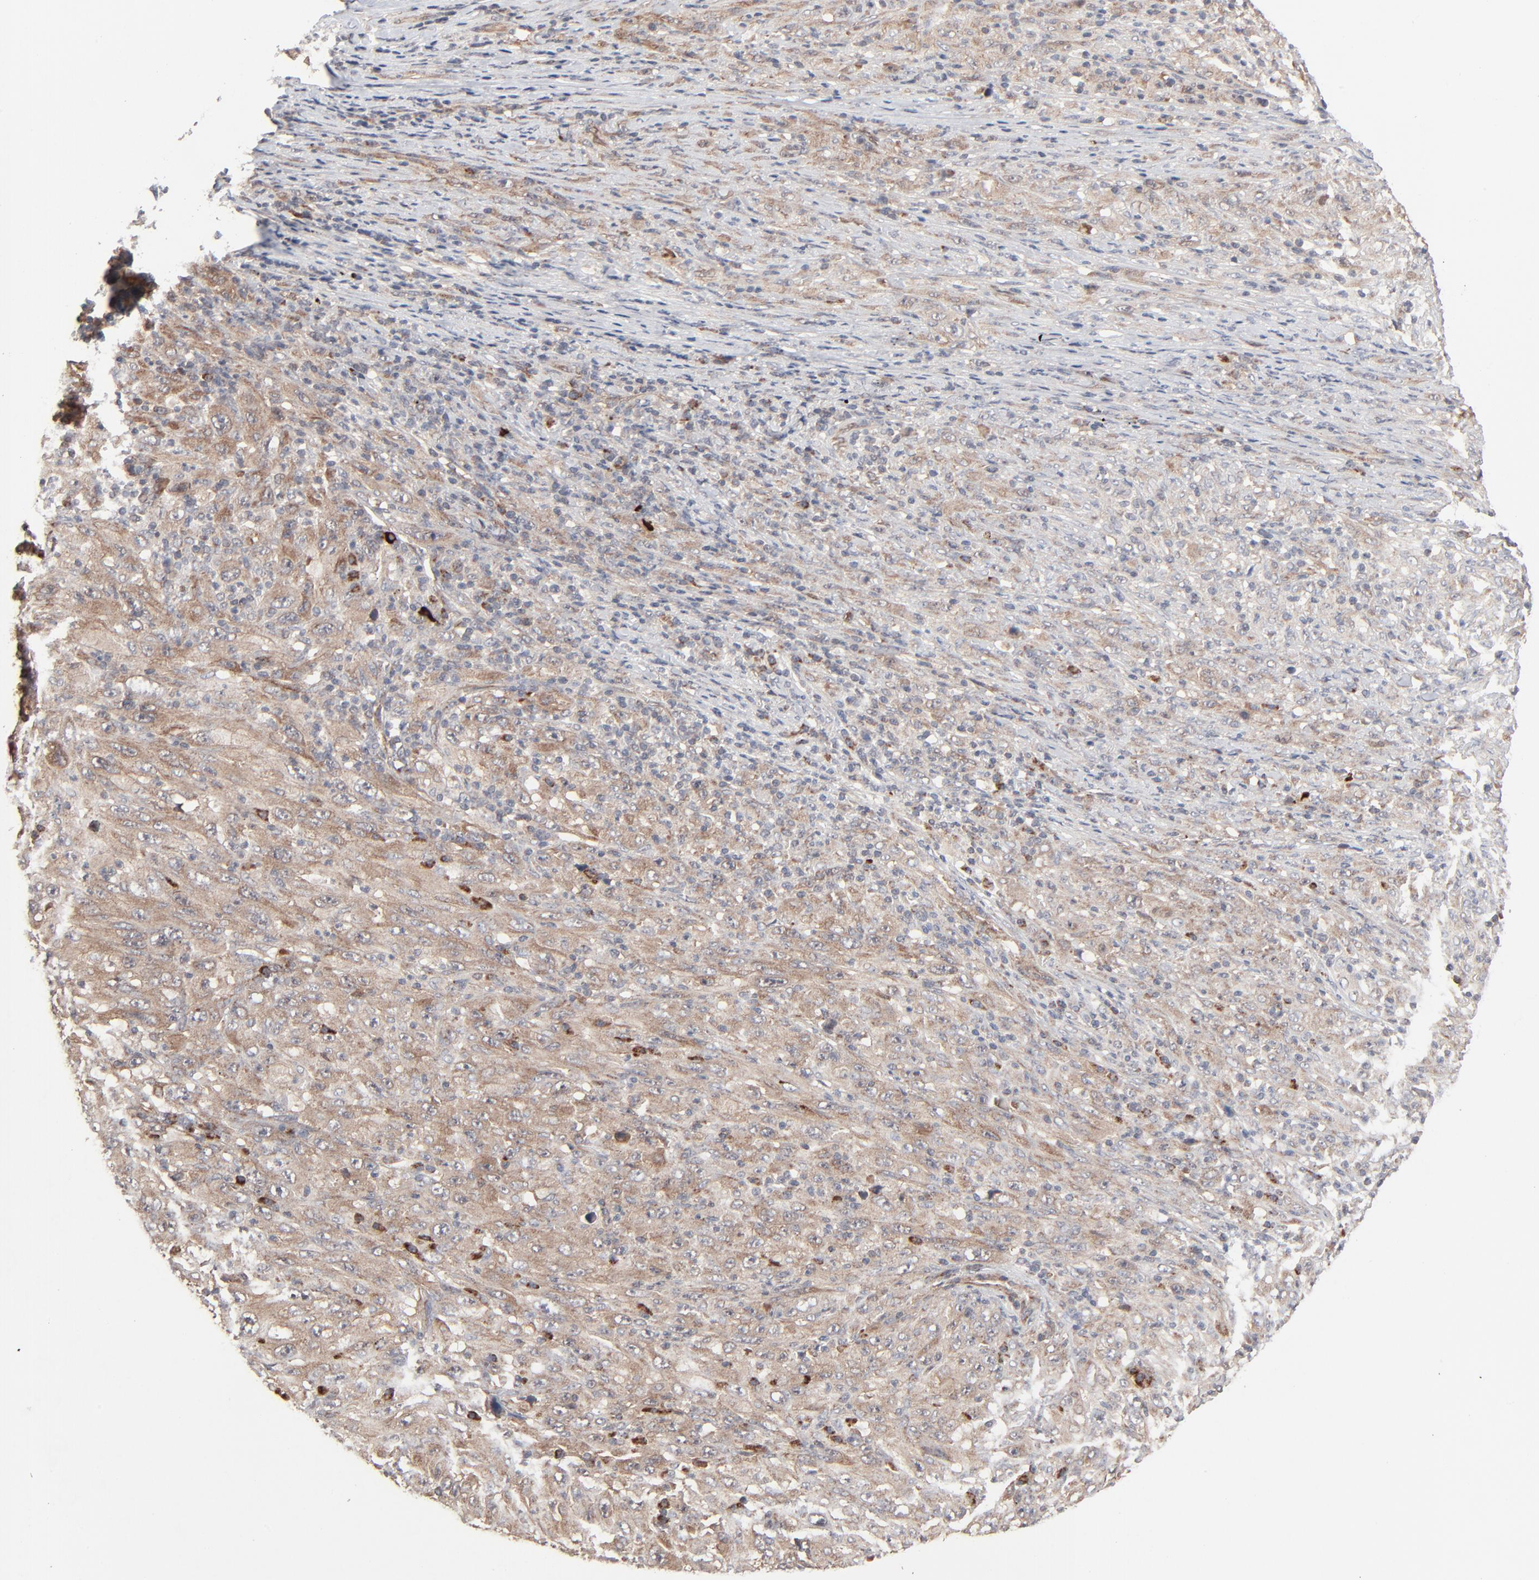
{"staining": {"intensity": "moderate", "quantity": ">75%", "location": "cytoplasmic/membranous"}, "tissue": "melanoma", "cell_type": "Tumor cells", "image_type": "cancer", "snomed": [{"axis": "morphology", "description": "Malignant melanoma, Metastatic site"}, {"axis": "topography", "description": "Skin"}], "caption": "Immunohistochemistry (IHC) of human malignant melanoma (metastatic site) shows medium levels of moderate cytoplasmic/membranous staining in about >75% of tumor cells.", "gene": "ABLIM3", "patient": {"sex": "female", "age": 56}}